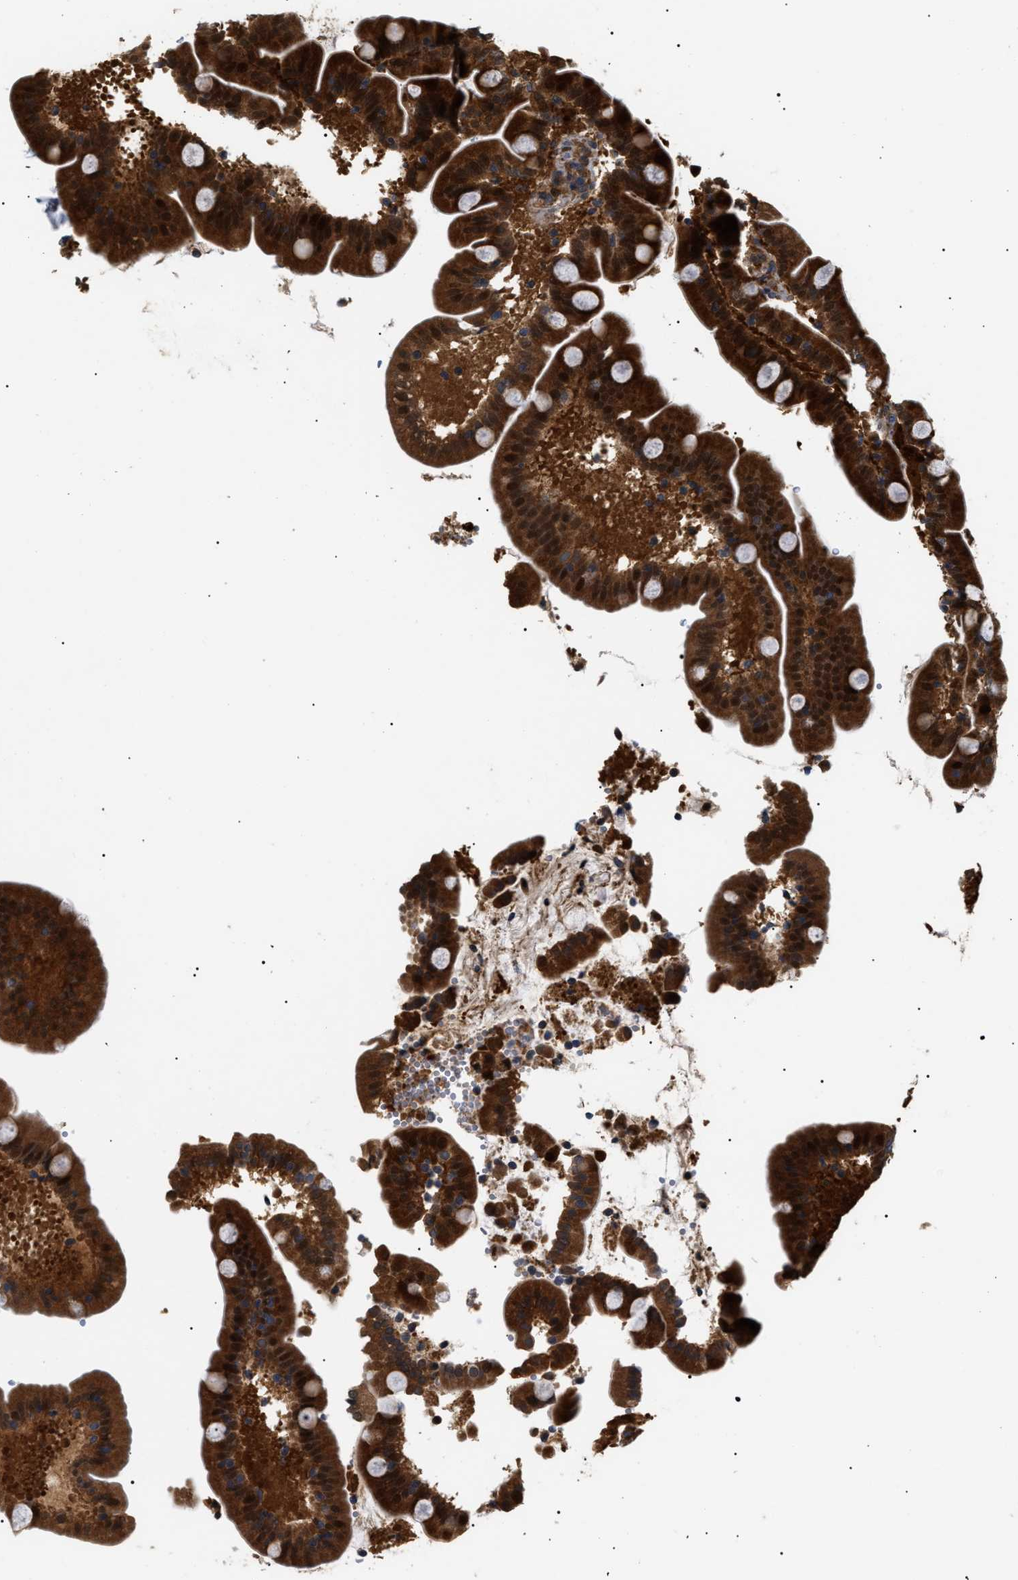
{"staining": {"intensity": "strong", "quantity": ">75%", "location": "cytoplasmic/membranous,nuclear"}, "tissue": "duodenum", "cell_type": "Glandular cells", "image_type": "normal", "snomed": [{"axis": "morphology", "description": "Normal tissue, NOS"}, {"axis": "topography", "description": "Duodenum"}], "caption": "DAB (3,3'-diaminobenzidine) immunohistochemical staining of unremarkable human duodenum reveals strong cytoplasmic/membranous,nuclear protein positivity in approximately >75% of glandular cells.", "gene": "ASTL", "patient": {"sex": "male", "age": 54}}